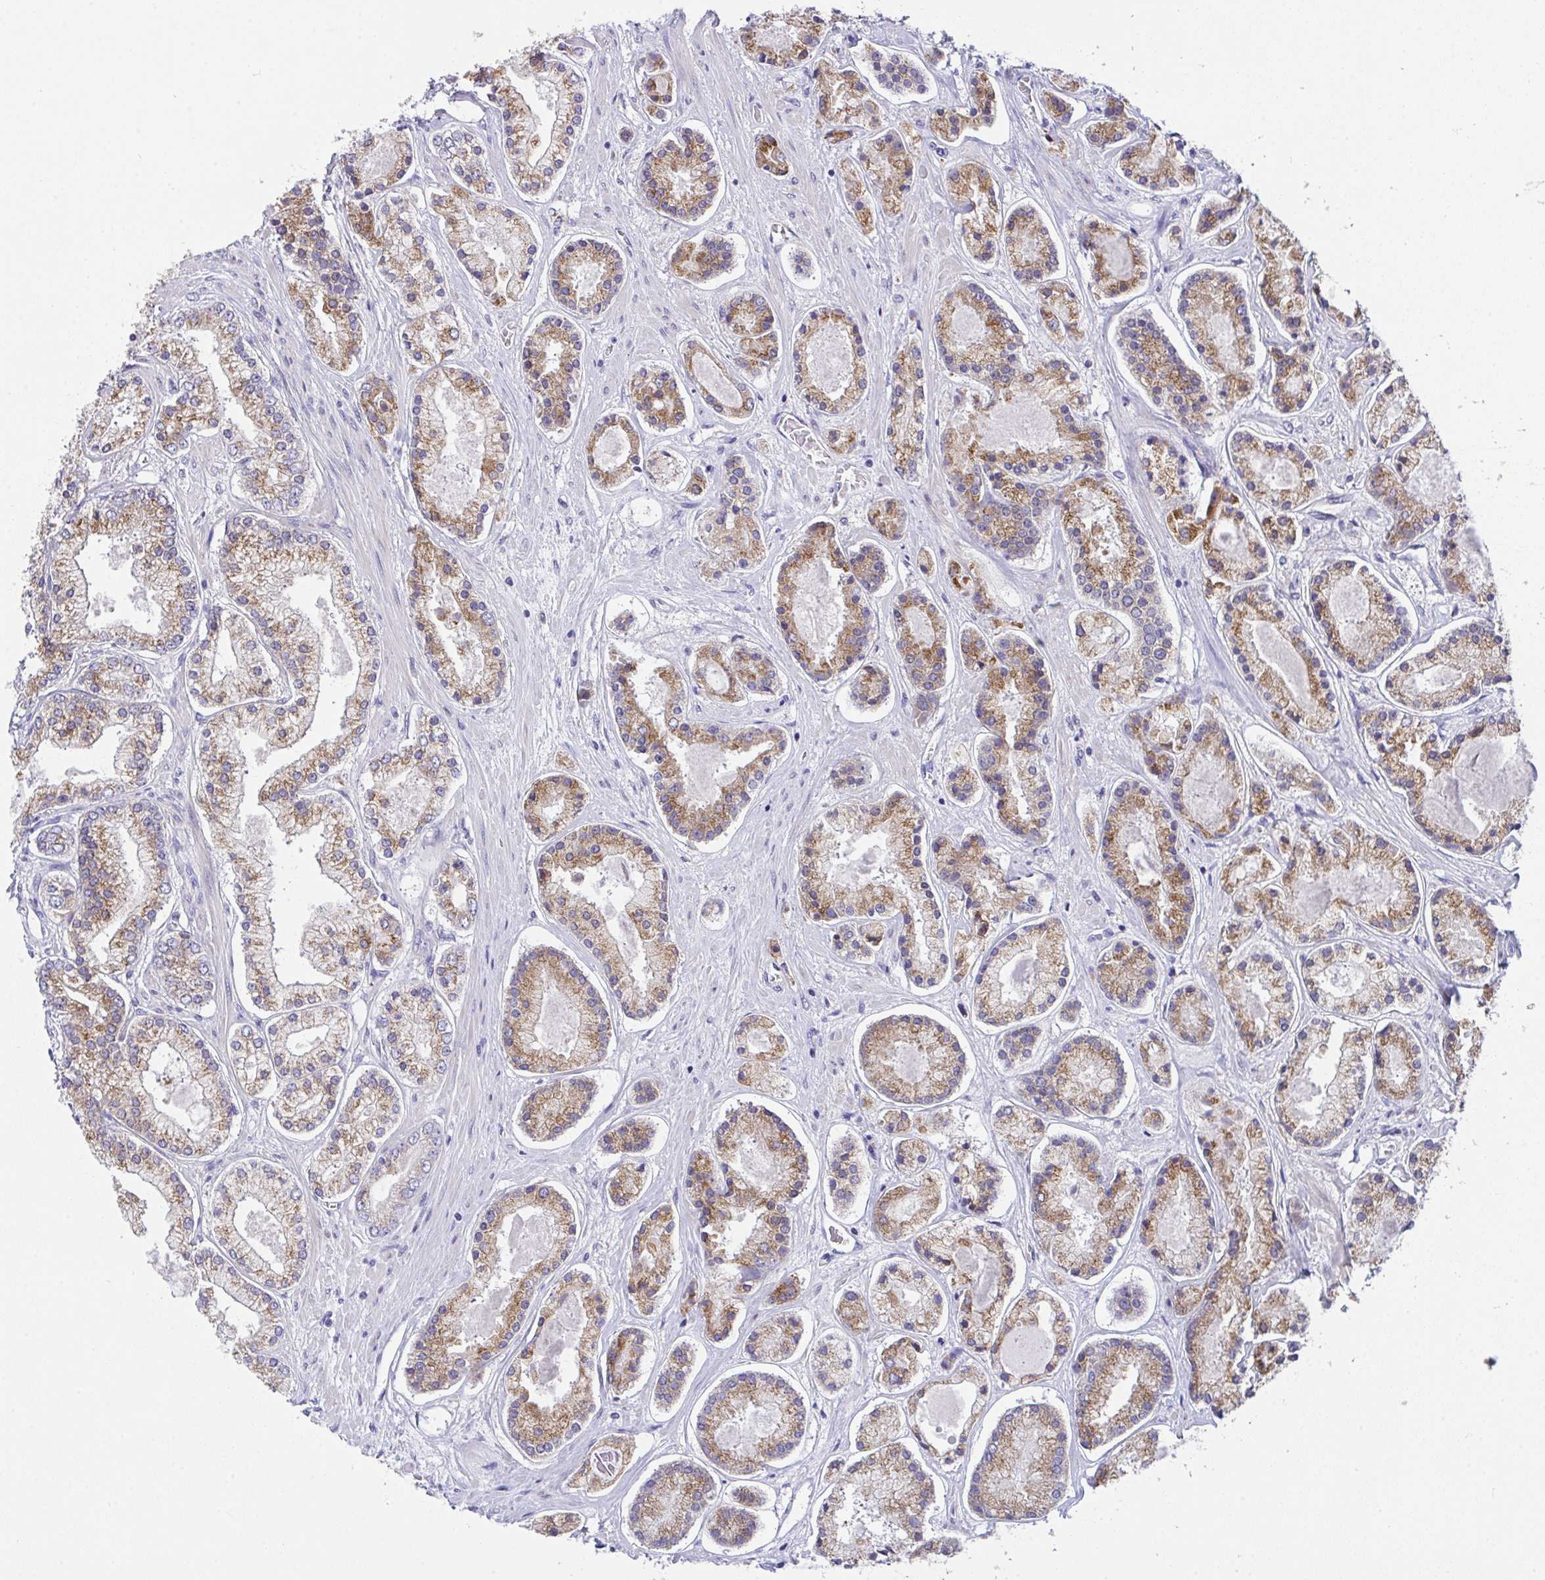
{"staining": {"intensity": "moderate", "quantity": "25%-75%", "location": "cytoplasmic/membranous"}, "tissue": "prostate cancer", "cell_type": "Tumor cells", "image_type": "cancer", "snomed": [{"axis": "morphology", "description": "Adenocarcinoma, High grade"}, {"axis": "topography", "description": "Prostate"}], "caption": "Immunohistochemistry micrograph of neoplastic tissue: human adenocarcinoma (high-grade) (prostate) stained using IHC demonstrates medium levels of moderate protein expression localized specifically in the cytoplasmic/membranous of tumor cells, appearing as a cytoplasmic/membranous brown color.", "gene": "MIA3", "patient": {"sex": "male", "age": 67}}